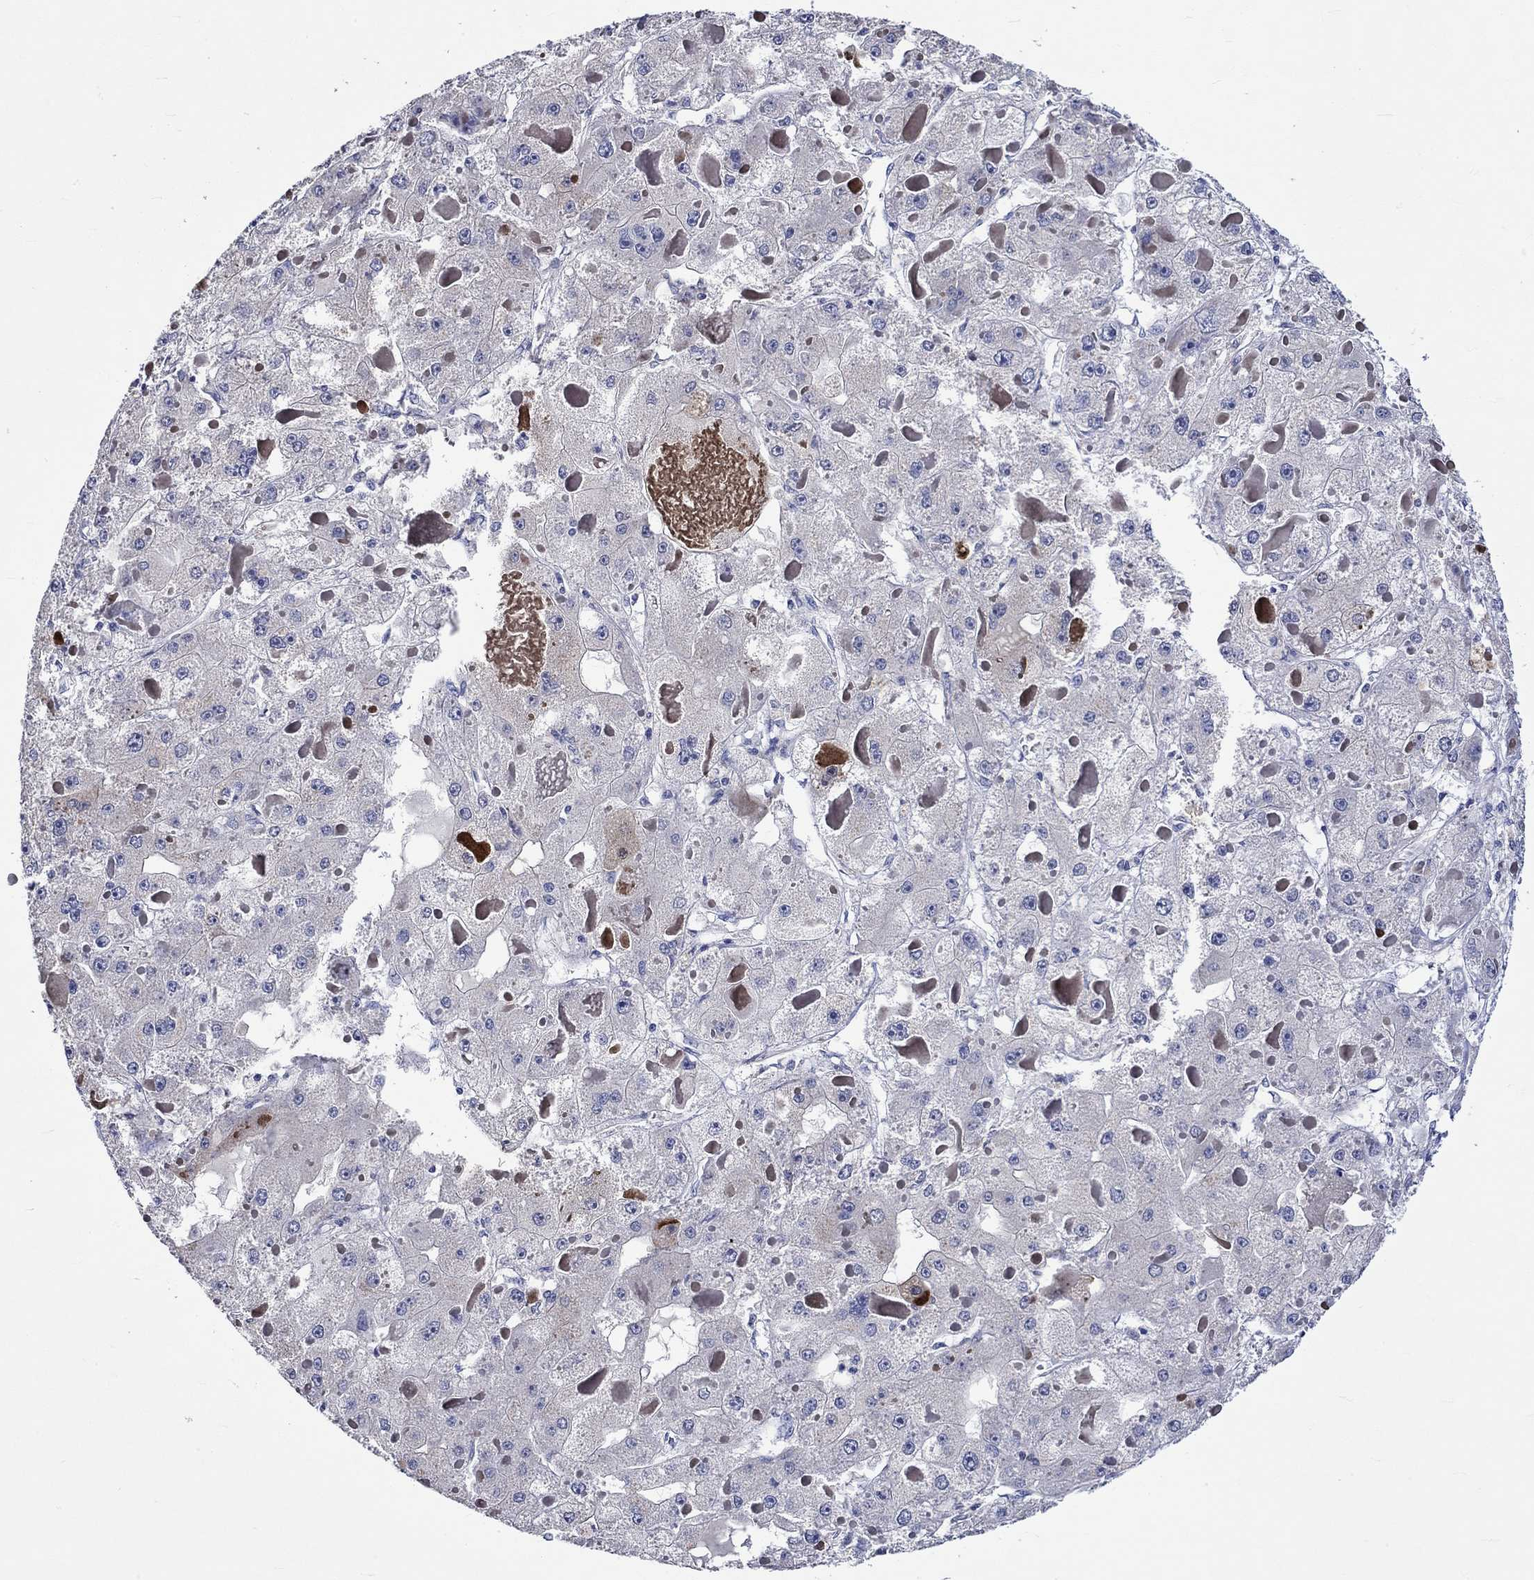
{"staining": {"intensity": "negative", "quantity": "none", "location": "none"}, "tissue": "liver cancer", "cell_type": "Tumor cells", "image_type": "cancer", "snomed": [{"axis": "morphology", "description": "Carcinoma, Hepatocellular, NOS"}, {"axis": "topography", "description": "Liver"}], "caption": "Tumor cells are negative for brown protein staining in liver cancer. (Brightfield microscopy of DAB (3,3'-diaminobenzidine) IHC at high magnification).", "gene": "CRYAB", "patient": {"sex": "female", "age": 73}}